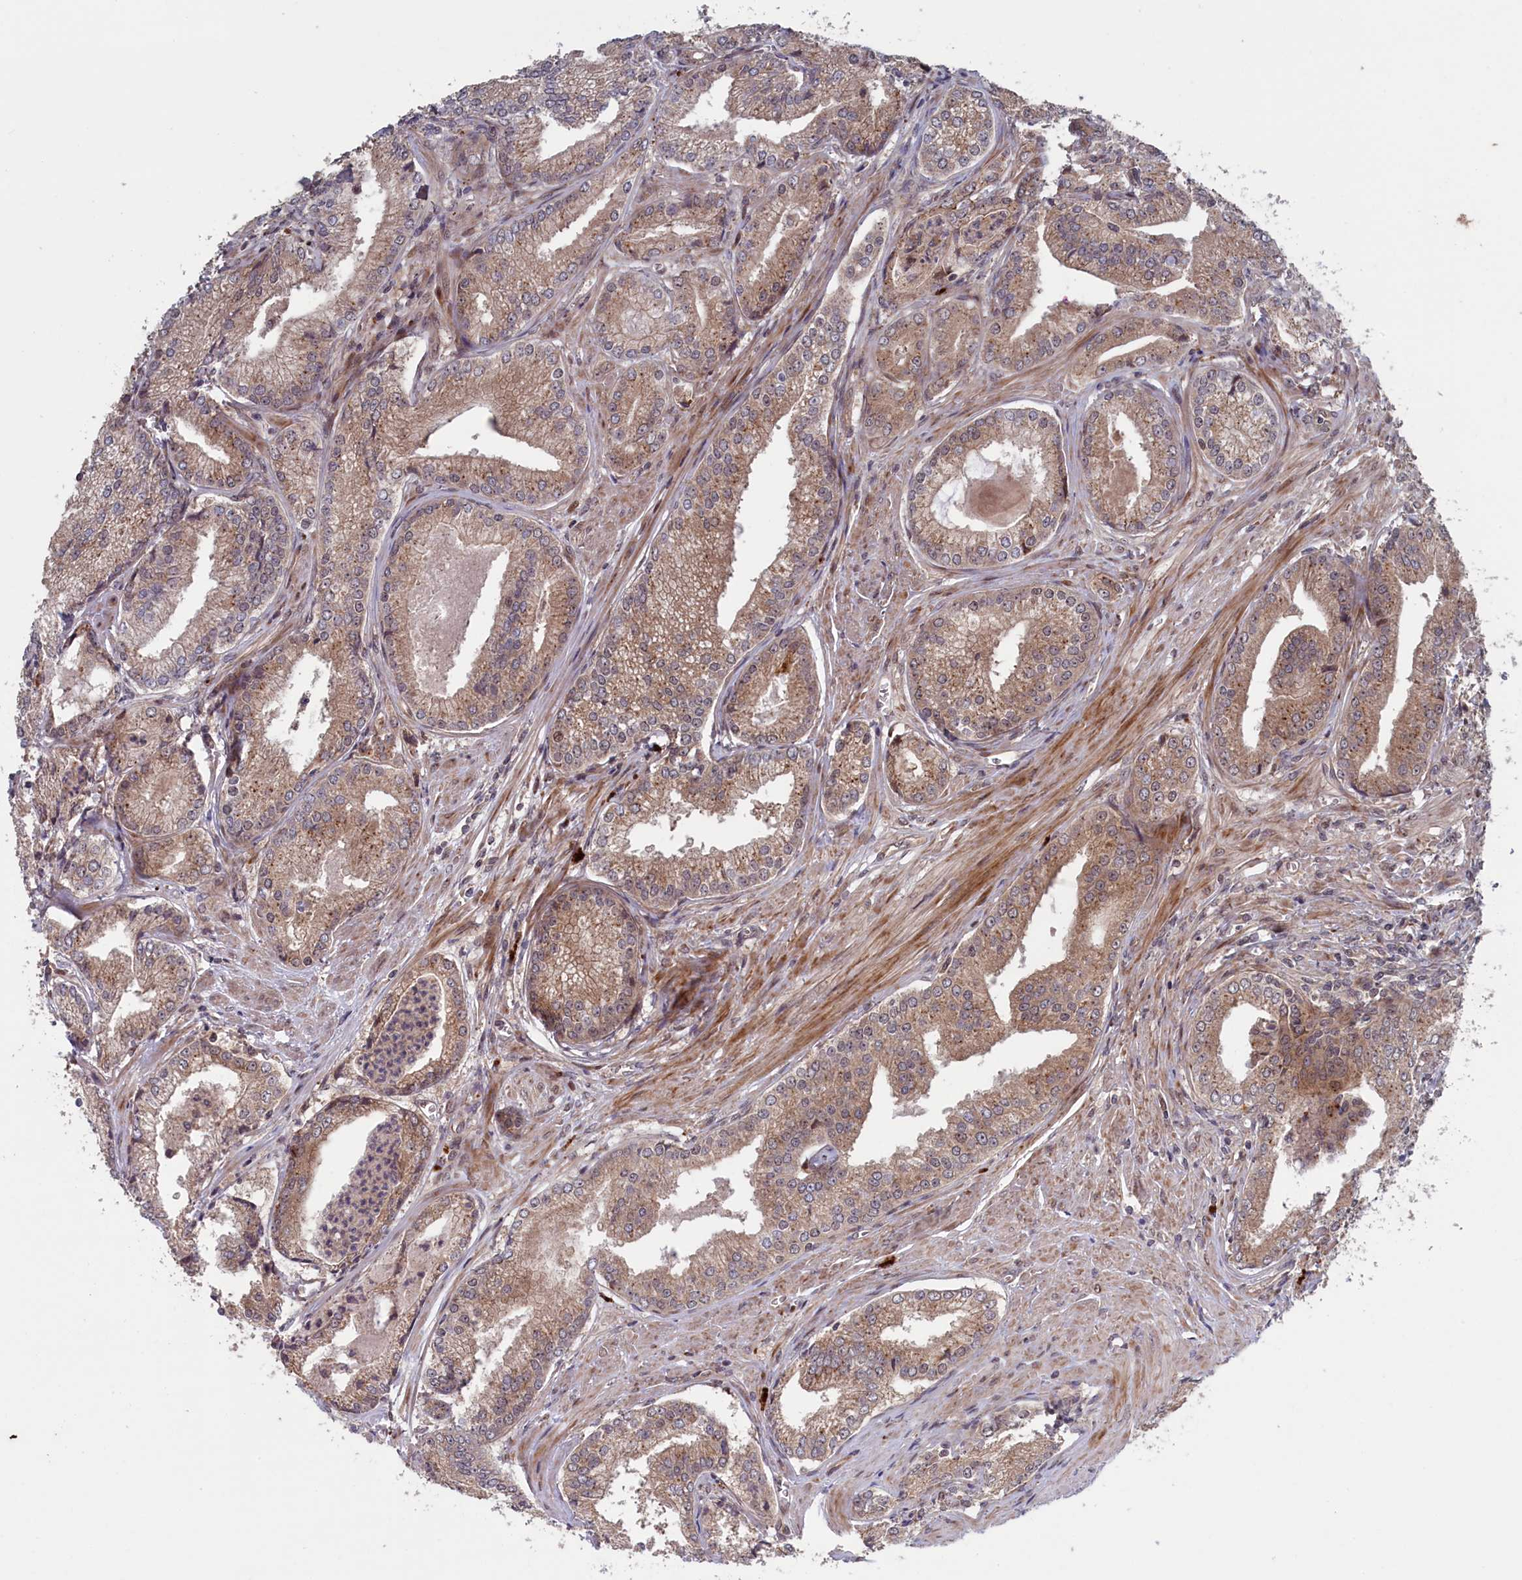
{"staining": {"intensity": "moderate", "quantity": ">75%", "location": "cytoplasmic/membranous"}, "tissue": "prostate cancer", "cell_type": "Tumor cells", "image_type": "cancer", "snomed": [{"axis": "morphology", "description": "Adenocarcinoma, Low grade"}, {"axis": "topography", "description": "Prostate"}], "caption": "A brown stain highlights moderate cytoplasmic/membranous positivity of a protein in human prostate cancer tumor cells.", "gene": "LSG1", "patient": {"sex": "male", "age": 54}}